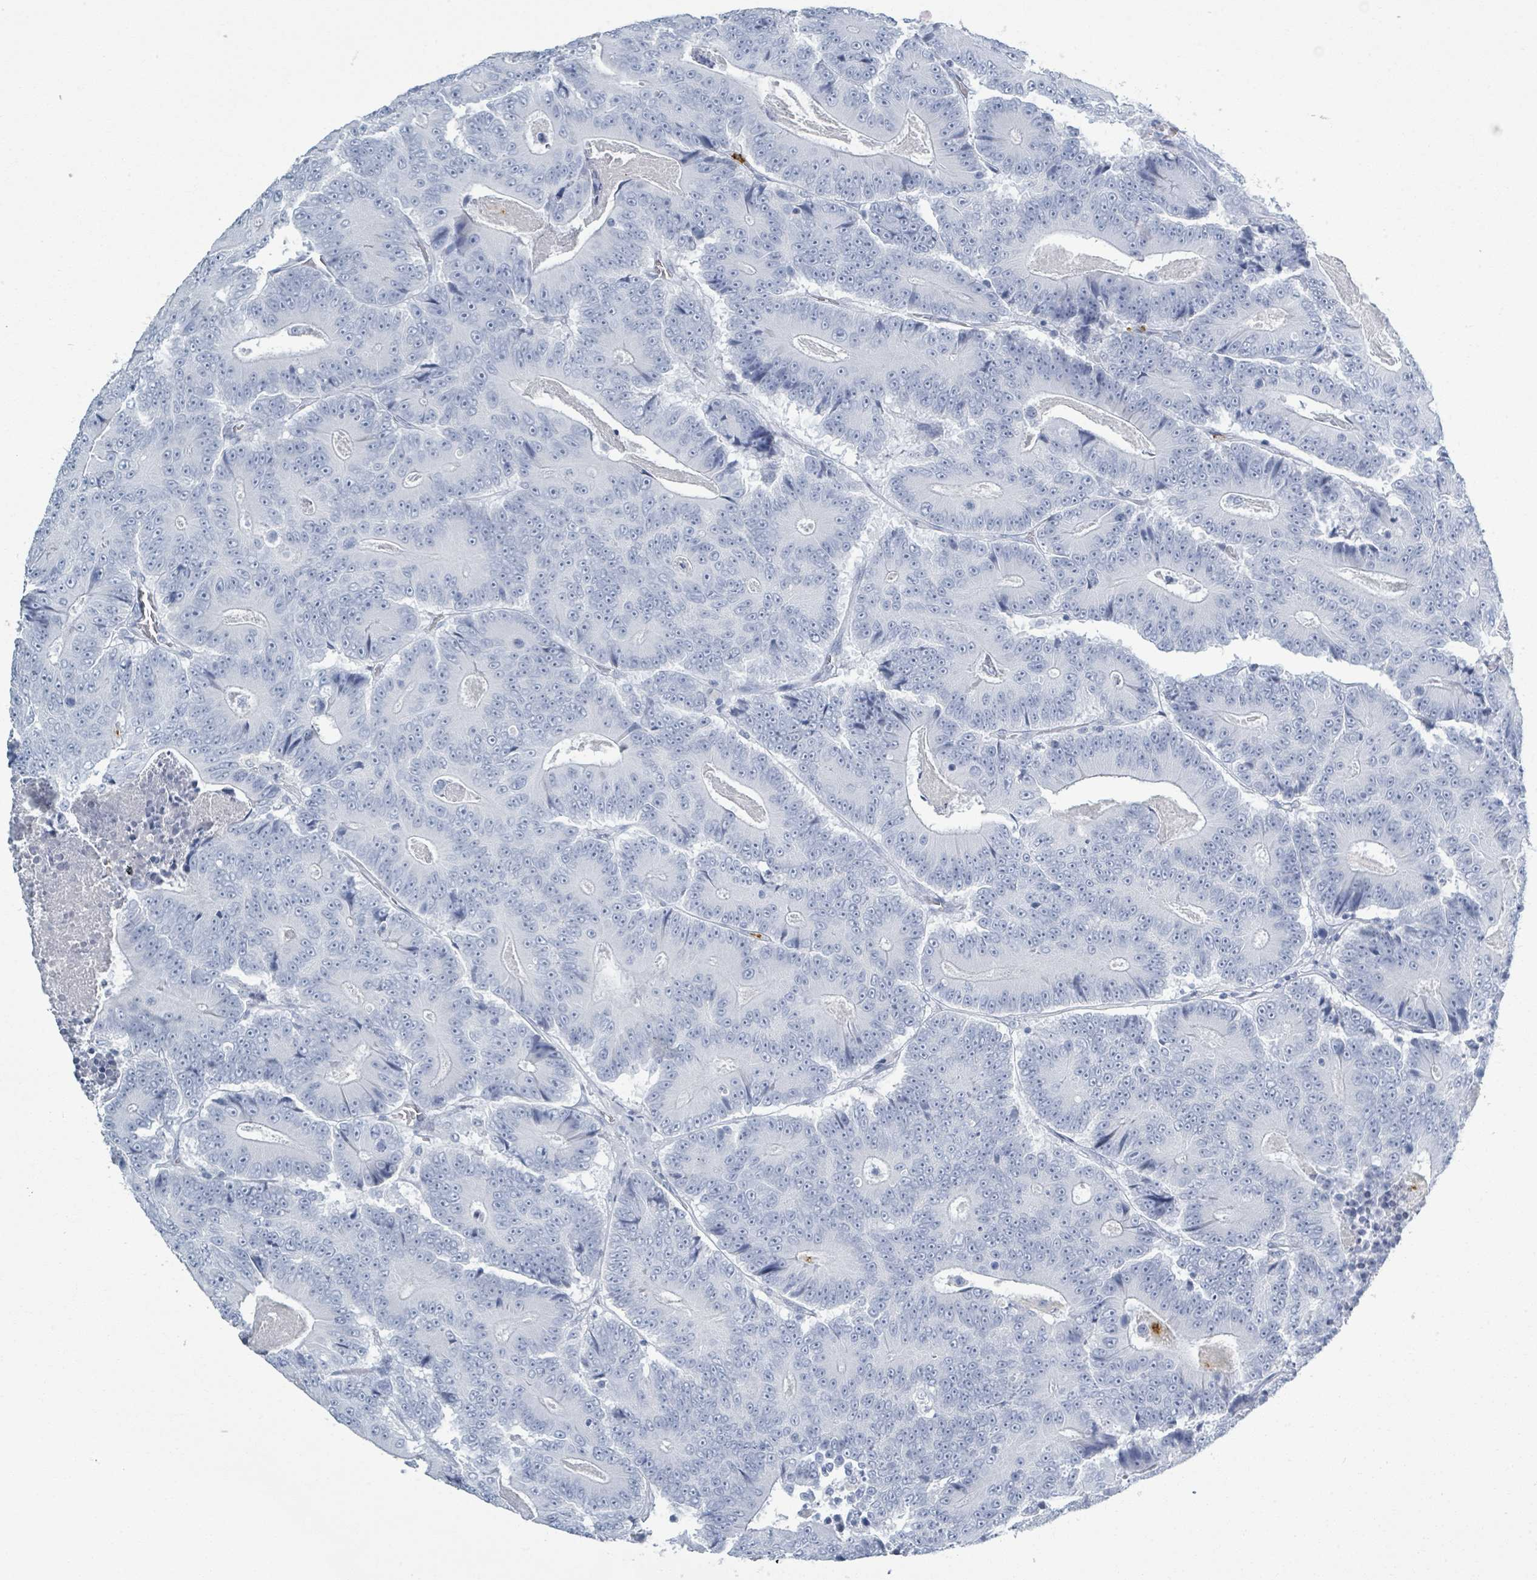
{"staining": {"intensity": "negative", "quantity": "none", "location": "none"}, "tissue": "colorectal cancer", "cell_type": "Tumor cells", "image_type": "cancer", "snomed": [{"axis": "morphology", "description": "Adenocarcinoma, NOS"}, {"axis": "topography", "description": "Colon"}], "caption": "This photomicrograph is of colorectal cancer (adenocarcinoma) stained with immunohistochemistry (IHC) to label a protein in brown with the nuclei are counter-stained blue. There is no expression in tumor cells. Brightfield microscopy of immunohistochemistry (IHC) stained with DAB (brown) and hematoxylin (blue), captured at high magnification.", "gene": "DEFA4", "patient": {"sex": "male", "age": 83}}